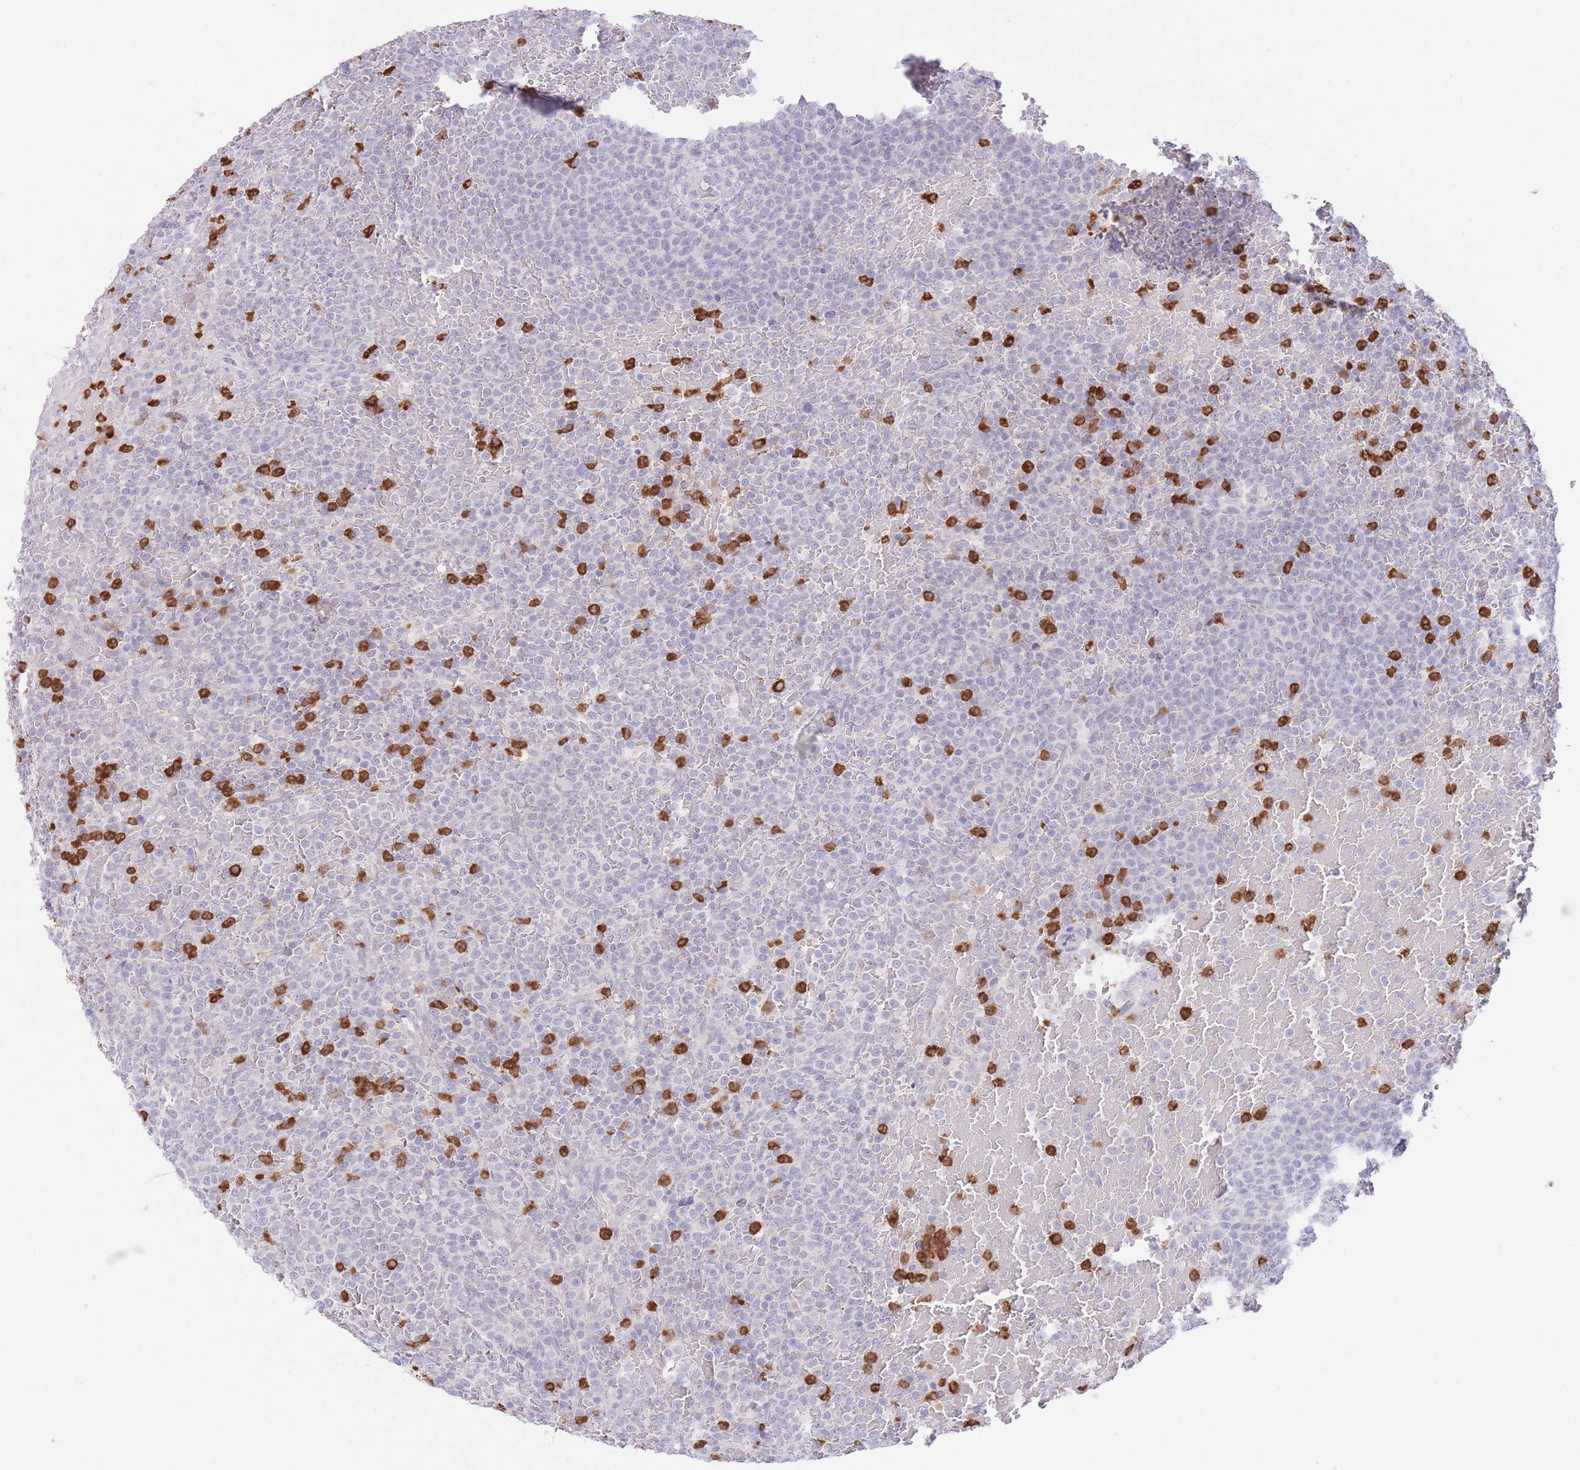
{"staining": {"intensity": "negative", "quantity": "none", "location": "none"}, "tissue": "lymphoma", "cell_type": "Tumor cells", "image_type": "cancer", "snomed": [{"axis": "morphology", "description": "Malignant lymphoma, non-Hodgkin's type, Low grade"}, {"axis": "topography", "description": "Spleen"}], "caption": "Tumor cells show no significant positivity in malignant lymphoma, non-Hodgkin's type (low-grade).", "gene": "LCLAT1", "patient": {"sex": "male", "age": 60}}